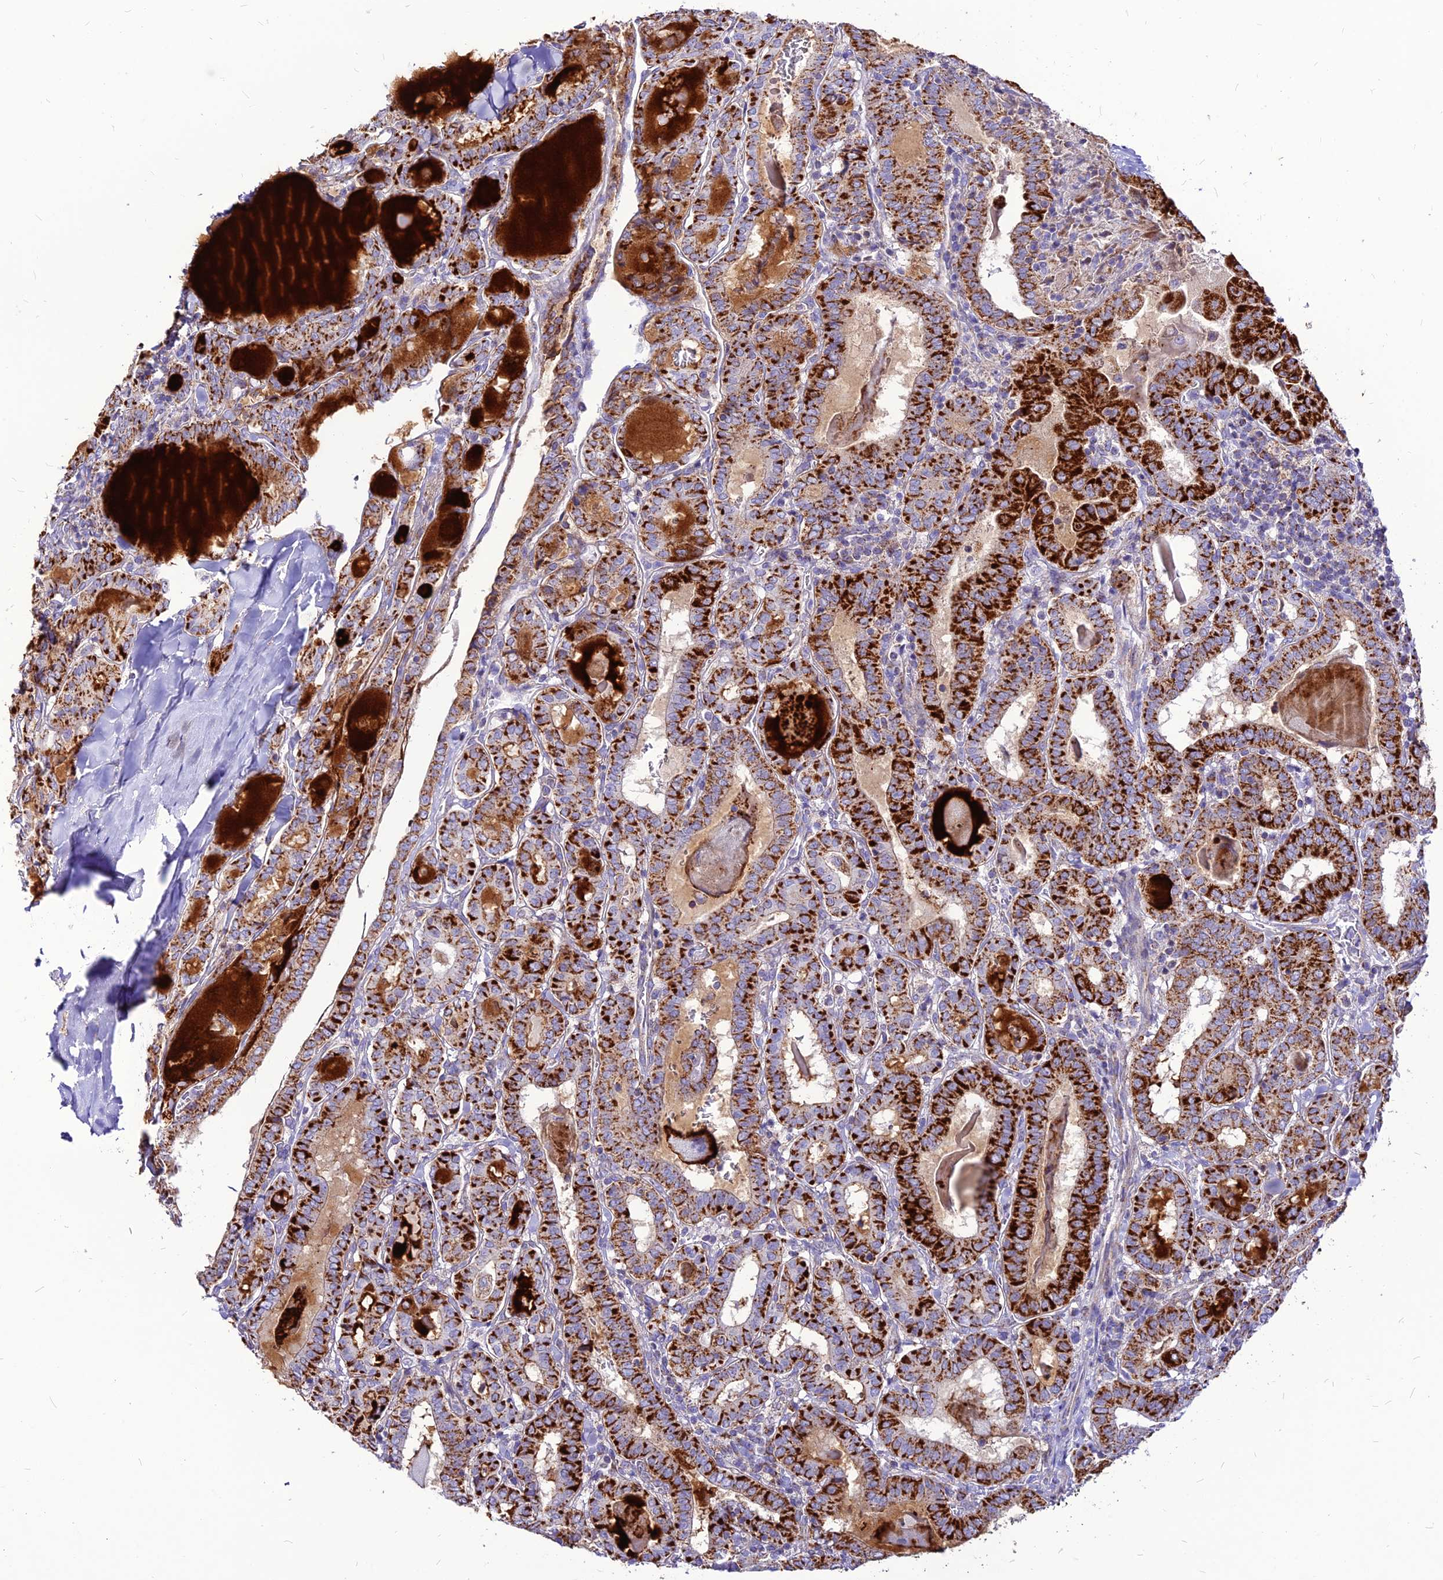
{"staining": {"intensity": "strong", "quantity": ">75%", "location": "cytoplasmic/membranous"}, "tissue": "thyroid cancer", "cell_type": "Tumor cells", "image_type": "cancer", "snomed": [{"axis": "morphology", "description": "Papillary adenocarcinoma, NOS"}, {"axis": "topography", "description": "Thyroid gland"}], "caption": "A histopathology image of human thyroid cancer (papillary adenocarcinoma) stained for a protein shows strong cytoplasmic/membranous brown staining in tumor cells.", "gene": "ECI1", "patient": {"sex": "female", "age": 72}}